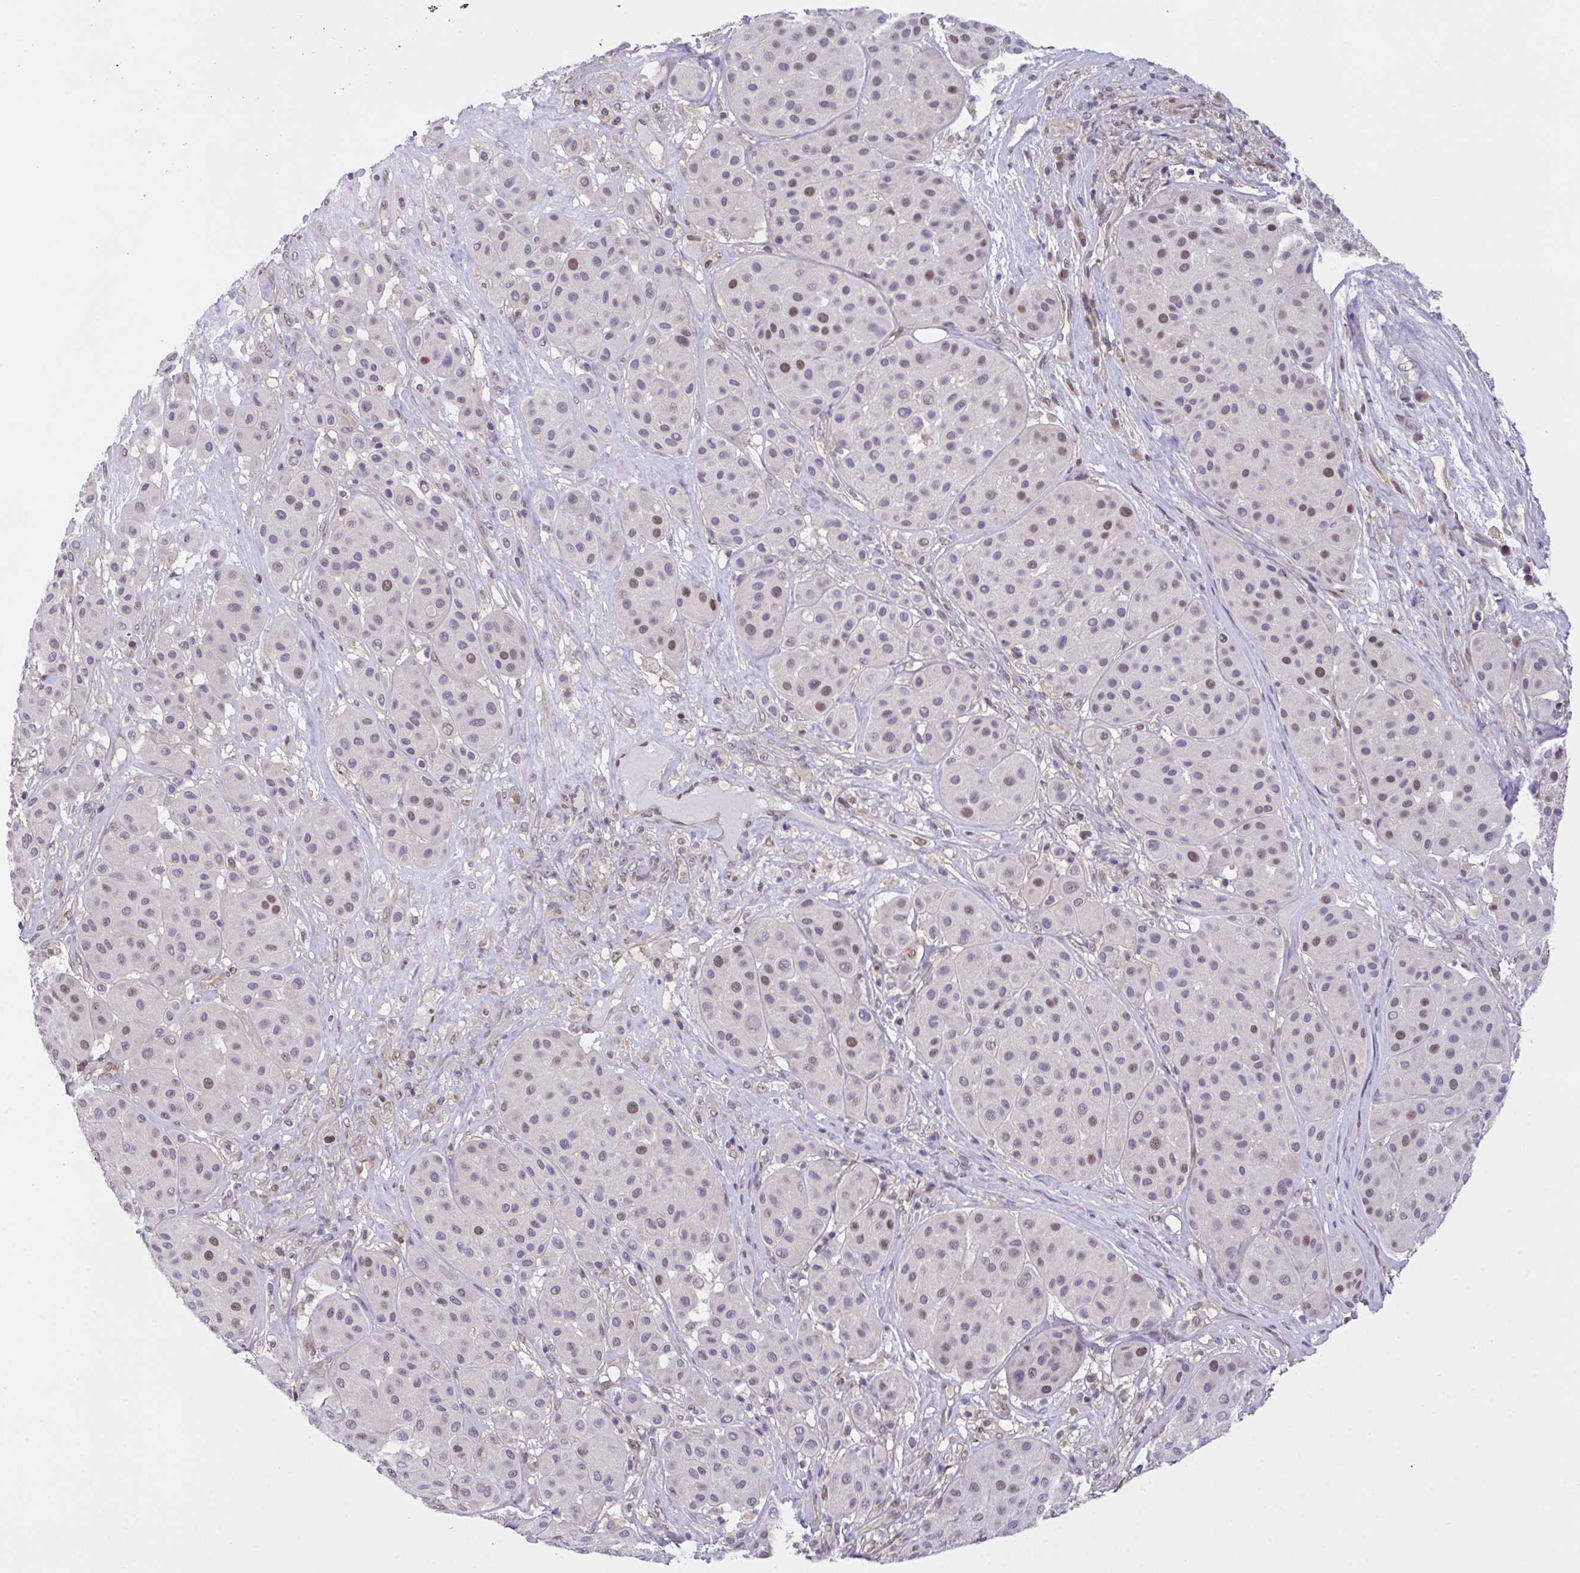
{"staining": {"intensity": "moderate", "quantity": "<25%", "location": "nuclear"}, "tissue": "melanoma", "cell_type": "Tumor cells", "image_type": "cancer", "snomed": [{"axis": "morphology", "description": "Malignant melanoma, Metastatic site"}, {"axis": "topography", "description": "Smooth muscle"}], "caption": "The micrograph exhibits staining of melanoma, revealing moderate nuclear protein expression (brown color) within tumor cells. Nuclei are stained in blue.", "gene": "ZNF444", "patient": {"sex": "male", "age": 41}}